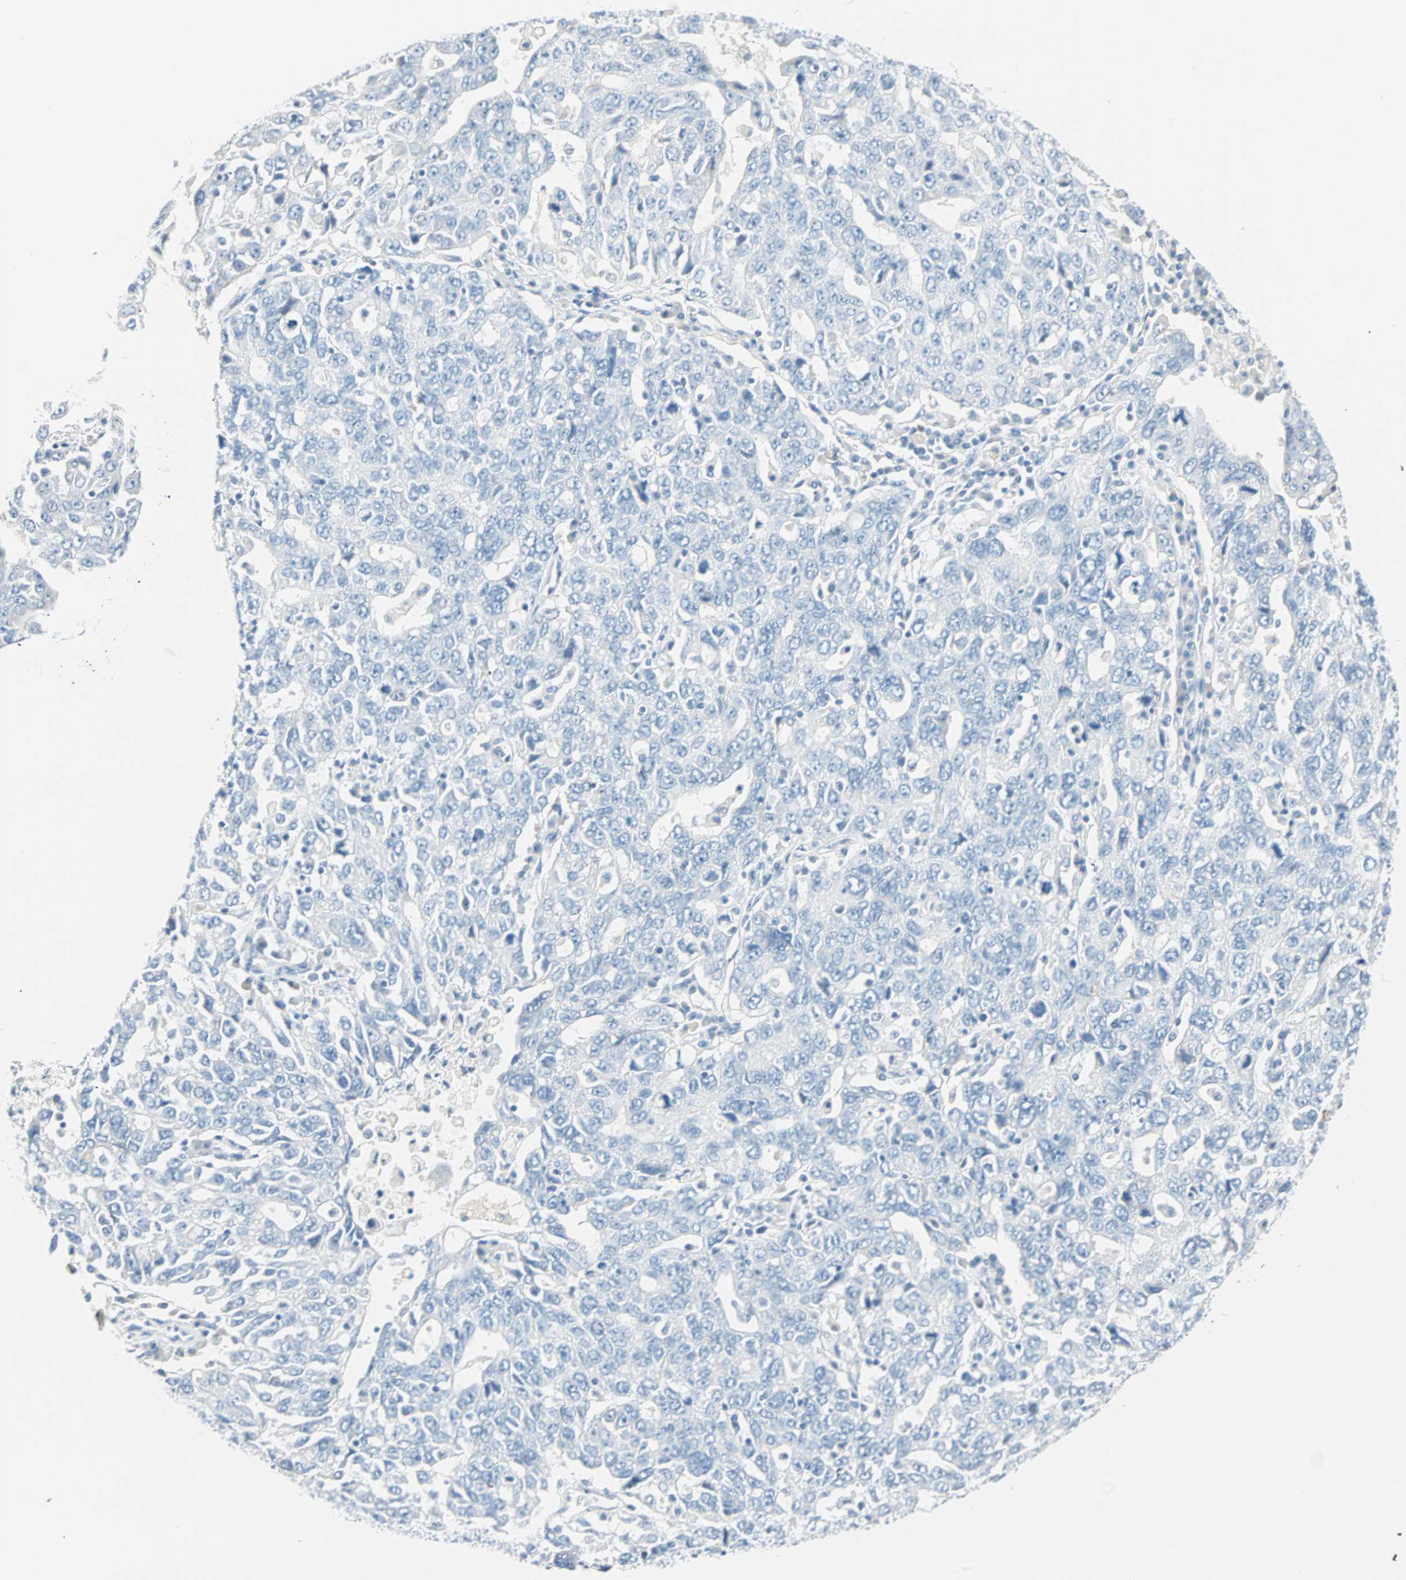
{"staining": {"intensity": "negative", "quantity": "none", "location": "none"}, "tissue": "ovarian cancer", "cell_type": "Tumor cells", "image_type": "cancer", "snomed": [{"axis": "morphology", "description": "Carcinoma, endometroid"}, {"axis": "topography", "description": "Ovary"}], "caption": "This photomicrograph is of ovarian cancer stained with immunohistochemistry (IHC) to label a protein in brown with the nuclei are counter-stained blue. There is no positivity in tumor cells.", "gene": "NES", "patient": {"sex": "female", "age": 62}}